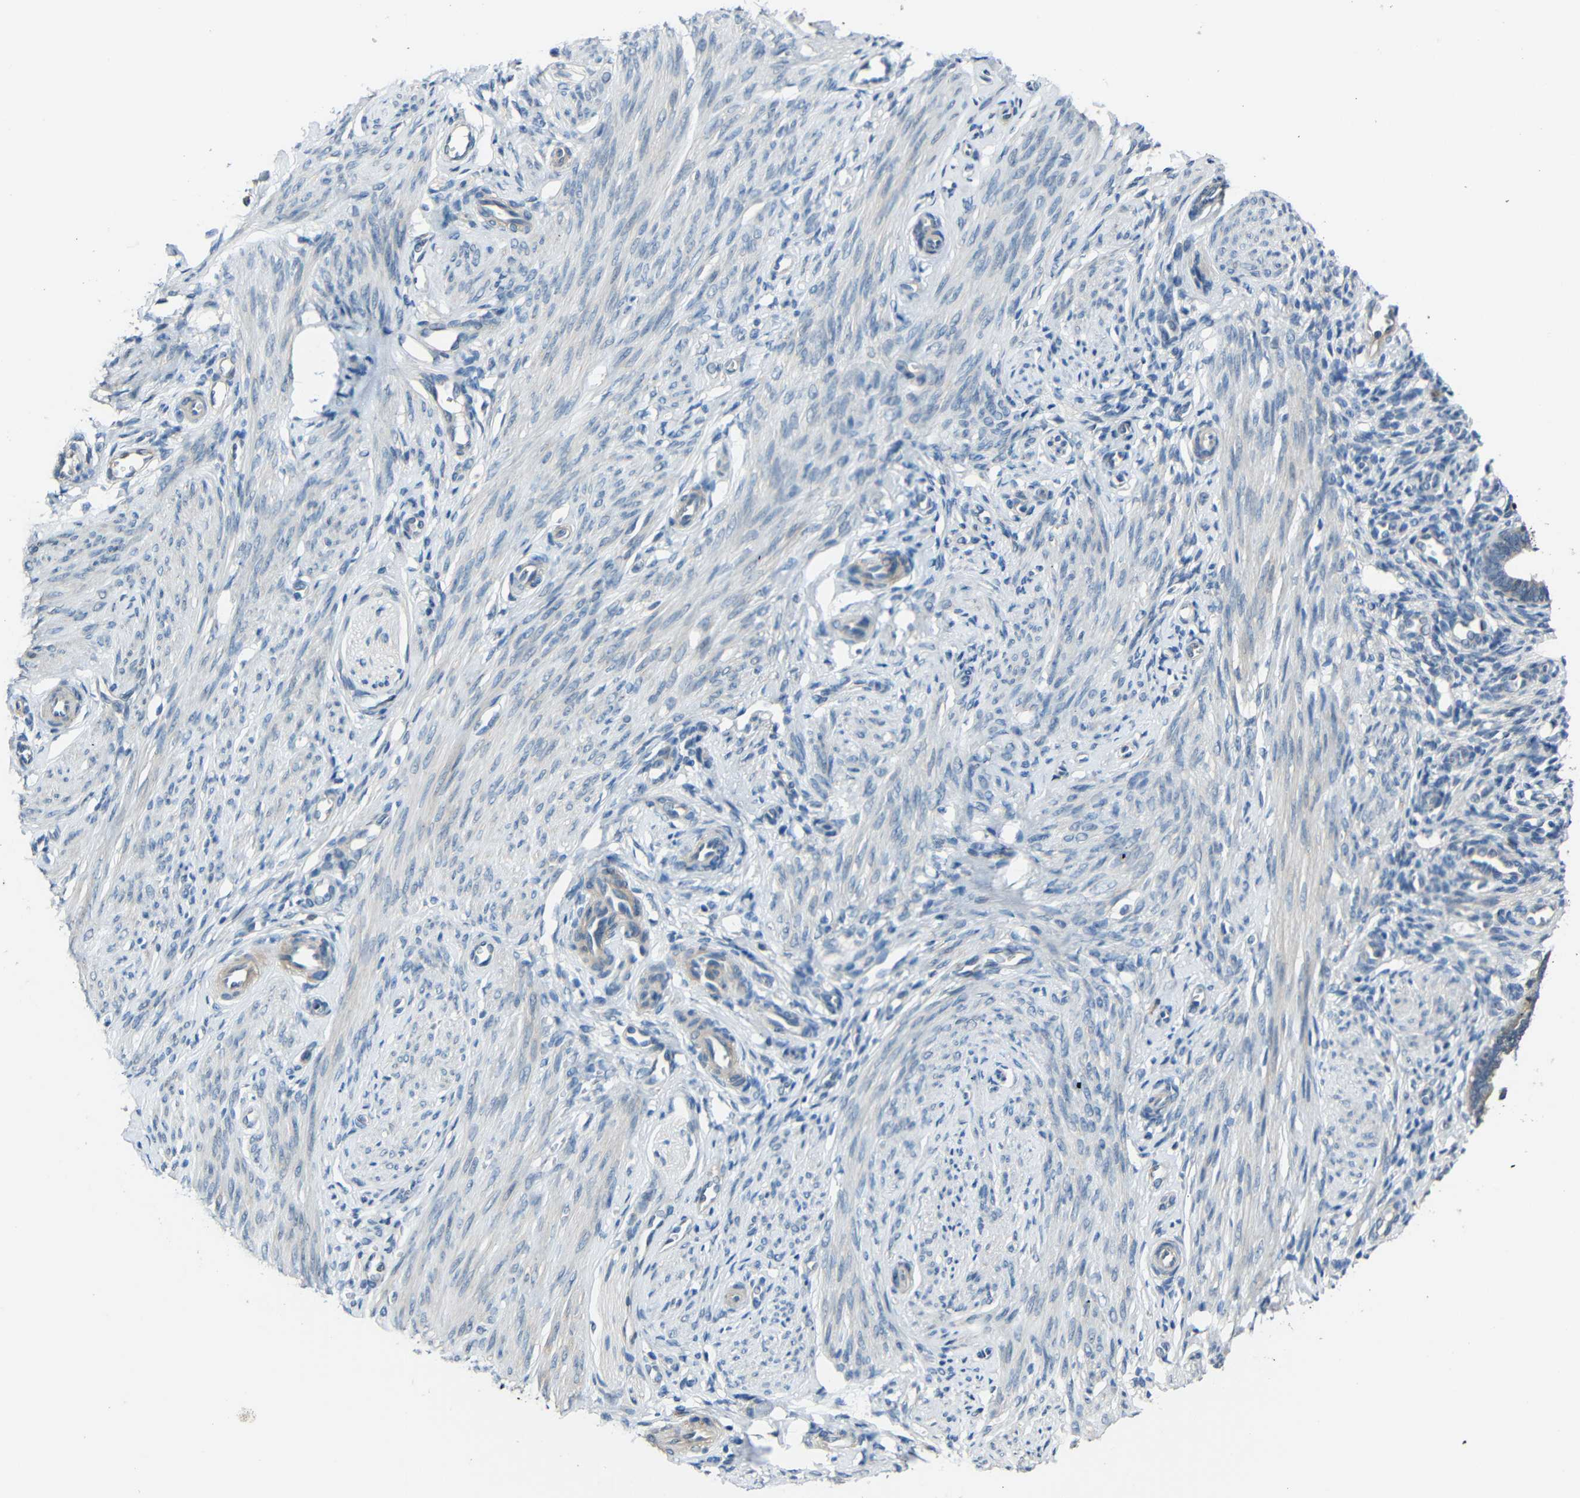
{"staining": {"intensity": "negative", "quantity": "none", "location": "none"}, "tissue": "endometrium", "cell_type": "Cells in endometrial stroma", "image_type": "normal", "snomed": [{"axis": "morphology", "description": "Normal tissue, NOS"}, {"axis": "topography", "description": "Endometrium"}], "caption": "Histopathology image shows no protein positivity in cells in endometrial stroma of normal endometrium.", "gene": "STBD1", "patient": {"sex": "female", "age": 27}}